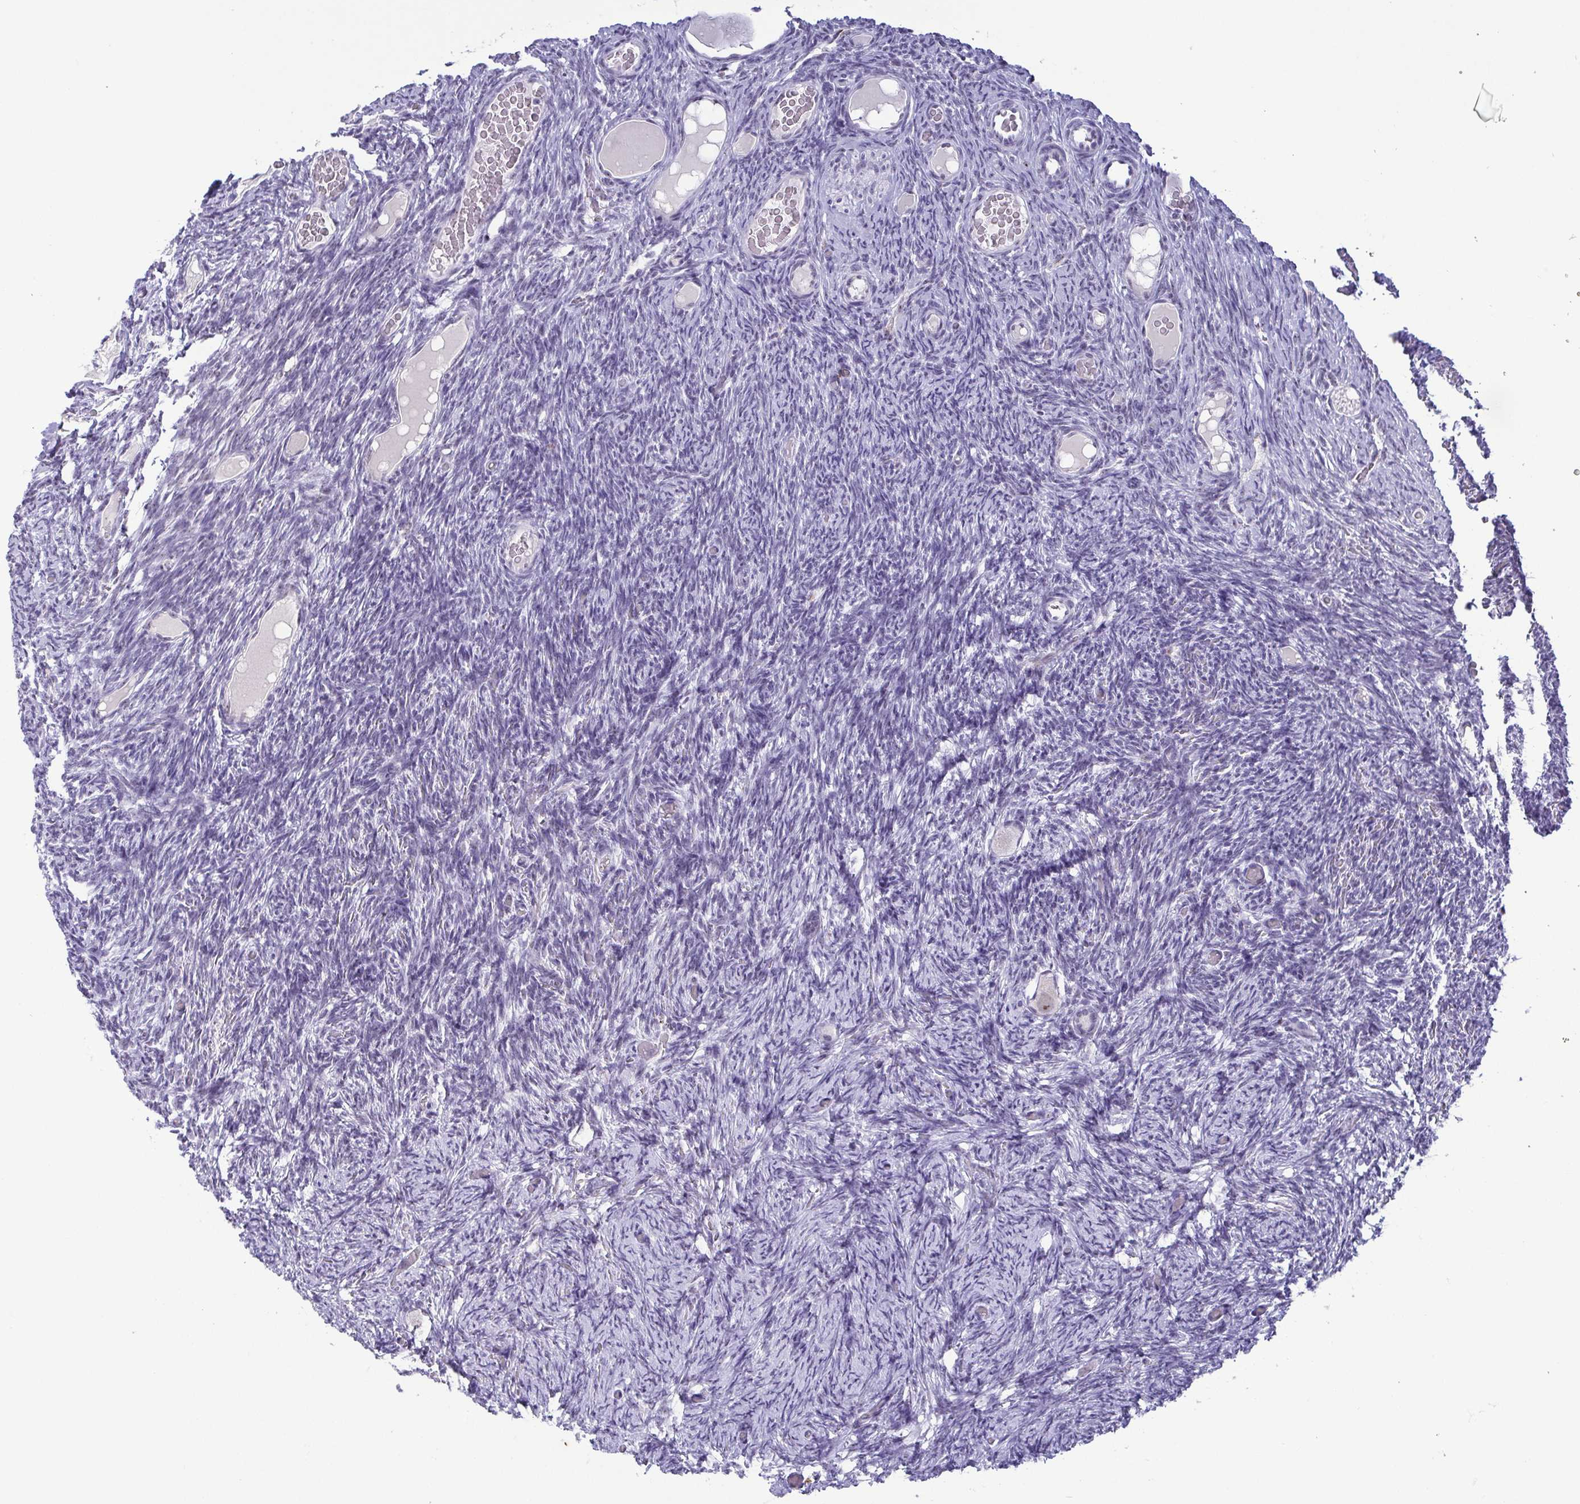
{"staining": {"intensity": "negative", "quantity": "none", "location": "none"}, "tissue": "ovary", "cell_type": "Follicle cells", "image_type": "normal", "snomed": [{"axis": "morphology", "description": "Normal tissue, NOS"}, {"axis": "topography", "description": "Ovary"}], "caption": "The image exhibits no staining of follicle cells in unremarkable ovary.", "gene": "BZW1", "patient": {"sex": "female", "age": 34}}